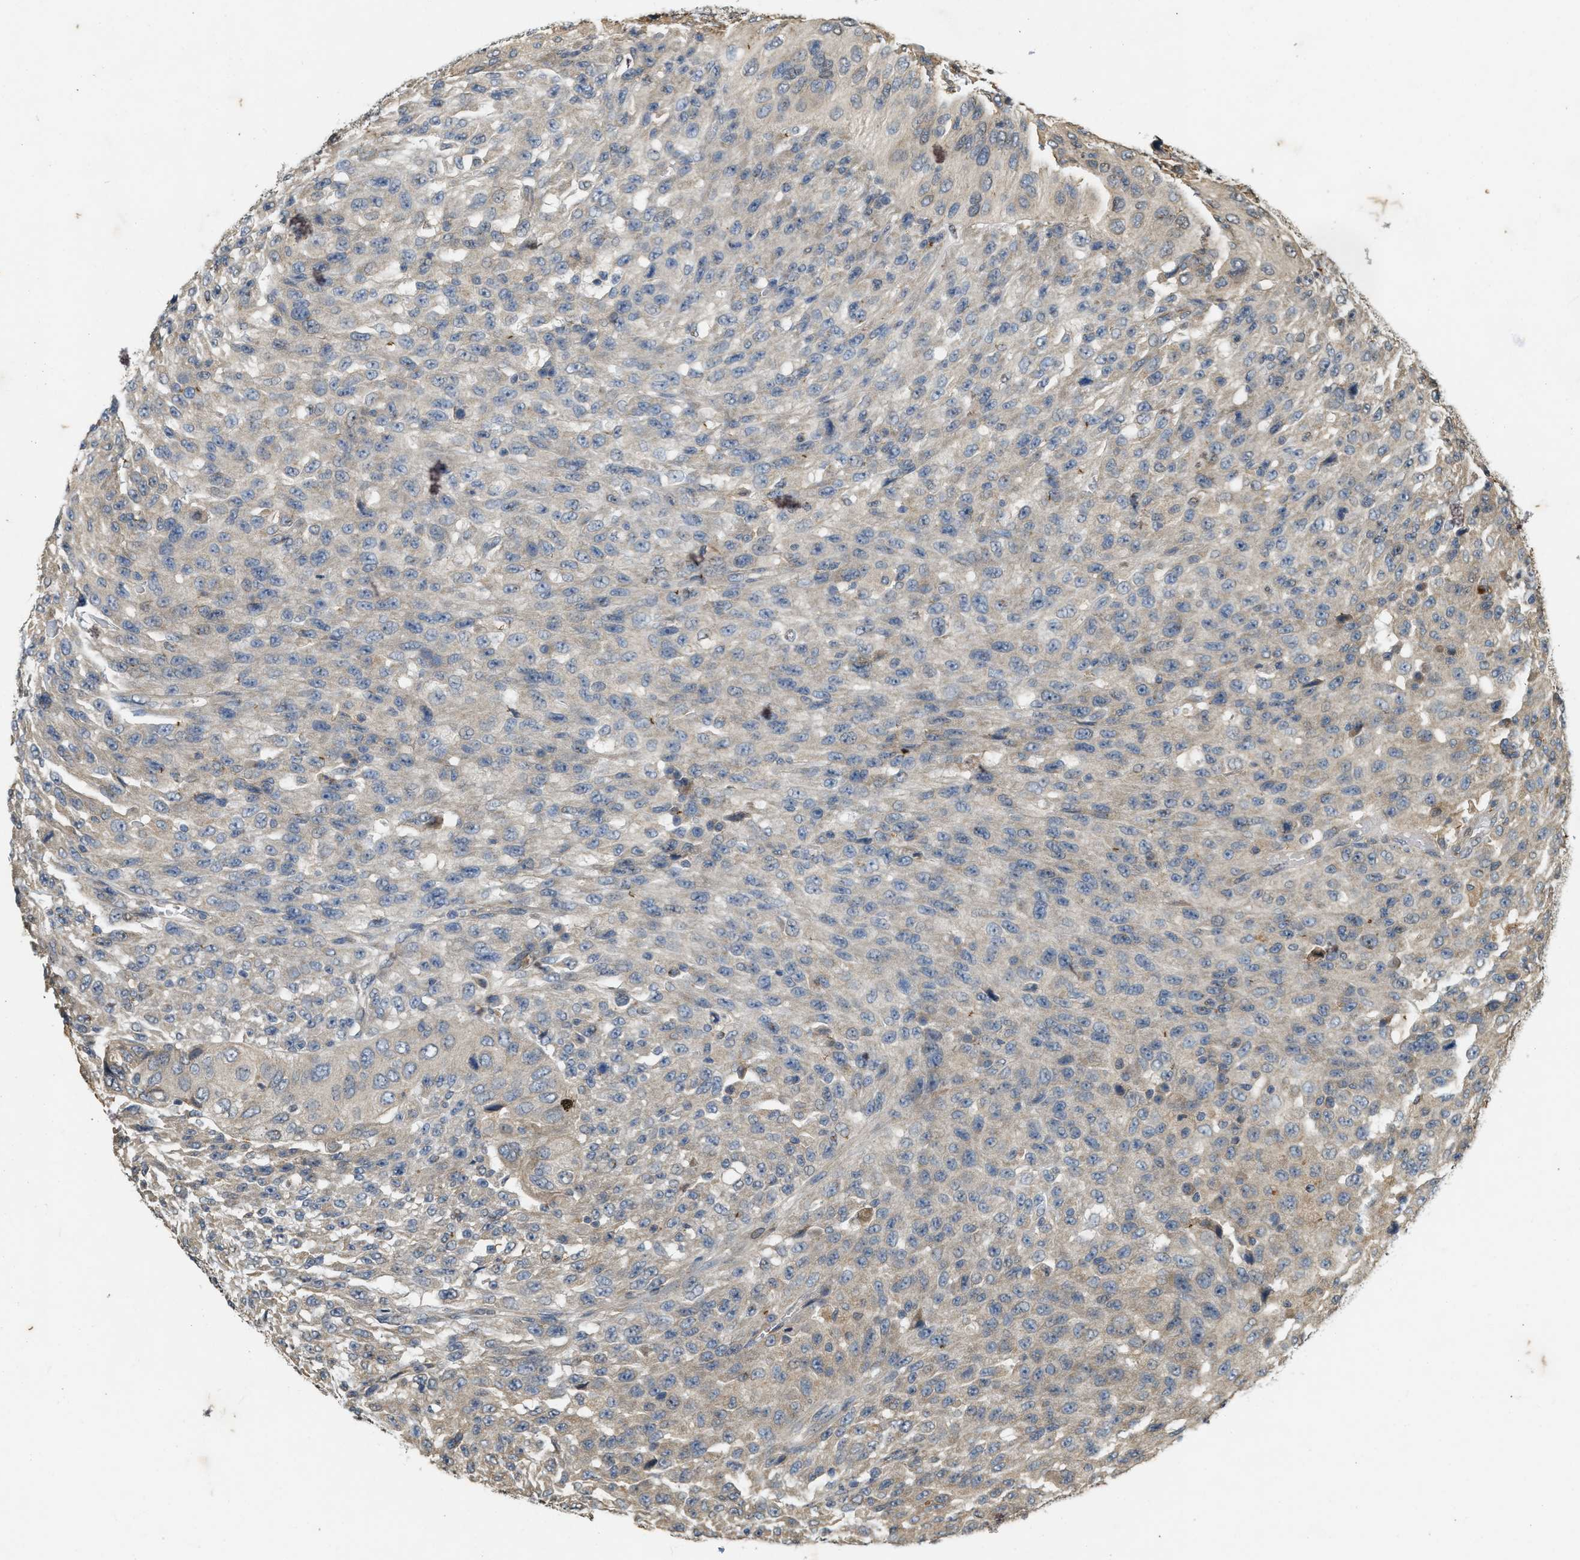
{"staining": {"intensity": "weak", "quantity": "<25%", "location": "cytoplasmic/membranous"}, "tissue": "urothelial cancer", "cell_type": "Tumor cells", "image_type": "cancer", "snomed": [{"axis": "morphology", "description": "Urothelial carcinoma, High grade"}, {"axis": "topography", "description": "Urinary bladder"}], "caption": "This is a image of immunohistochemistry staining of urothelial cancer, which shows no staining in tumor cells.", "gene": "KIF21A", "patient": {"sex": "male", "age": 66}}